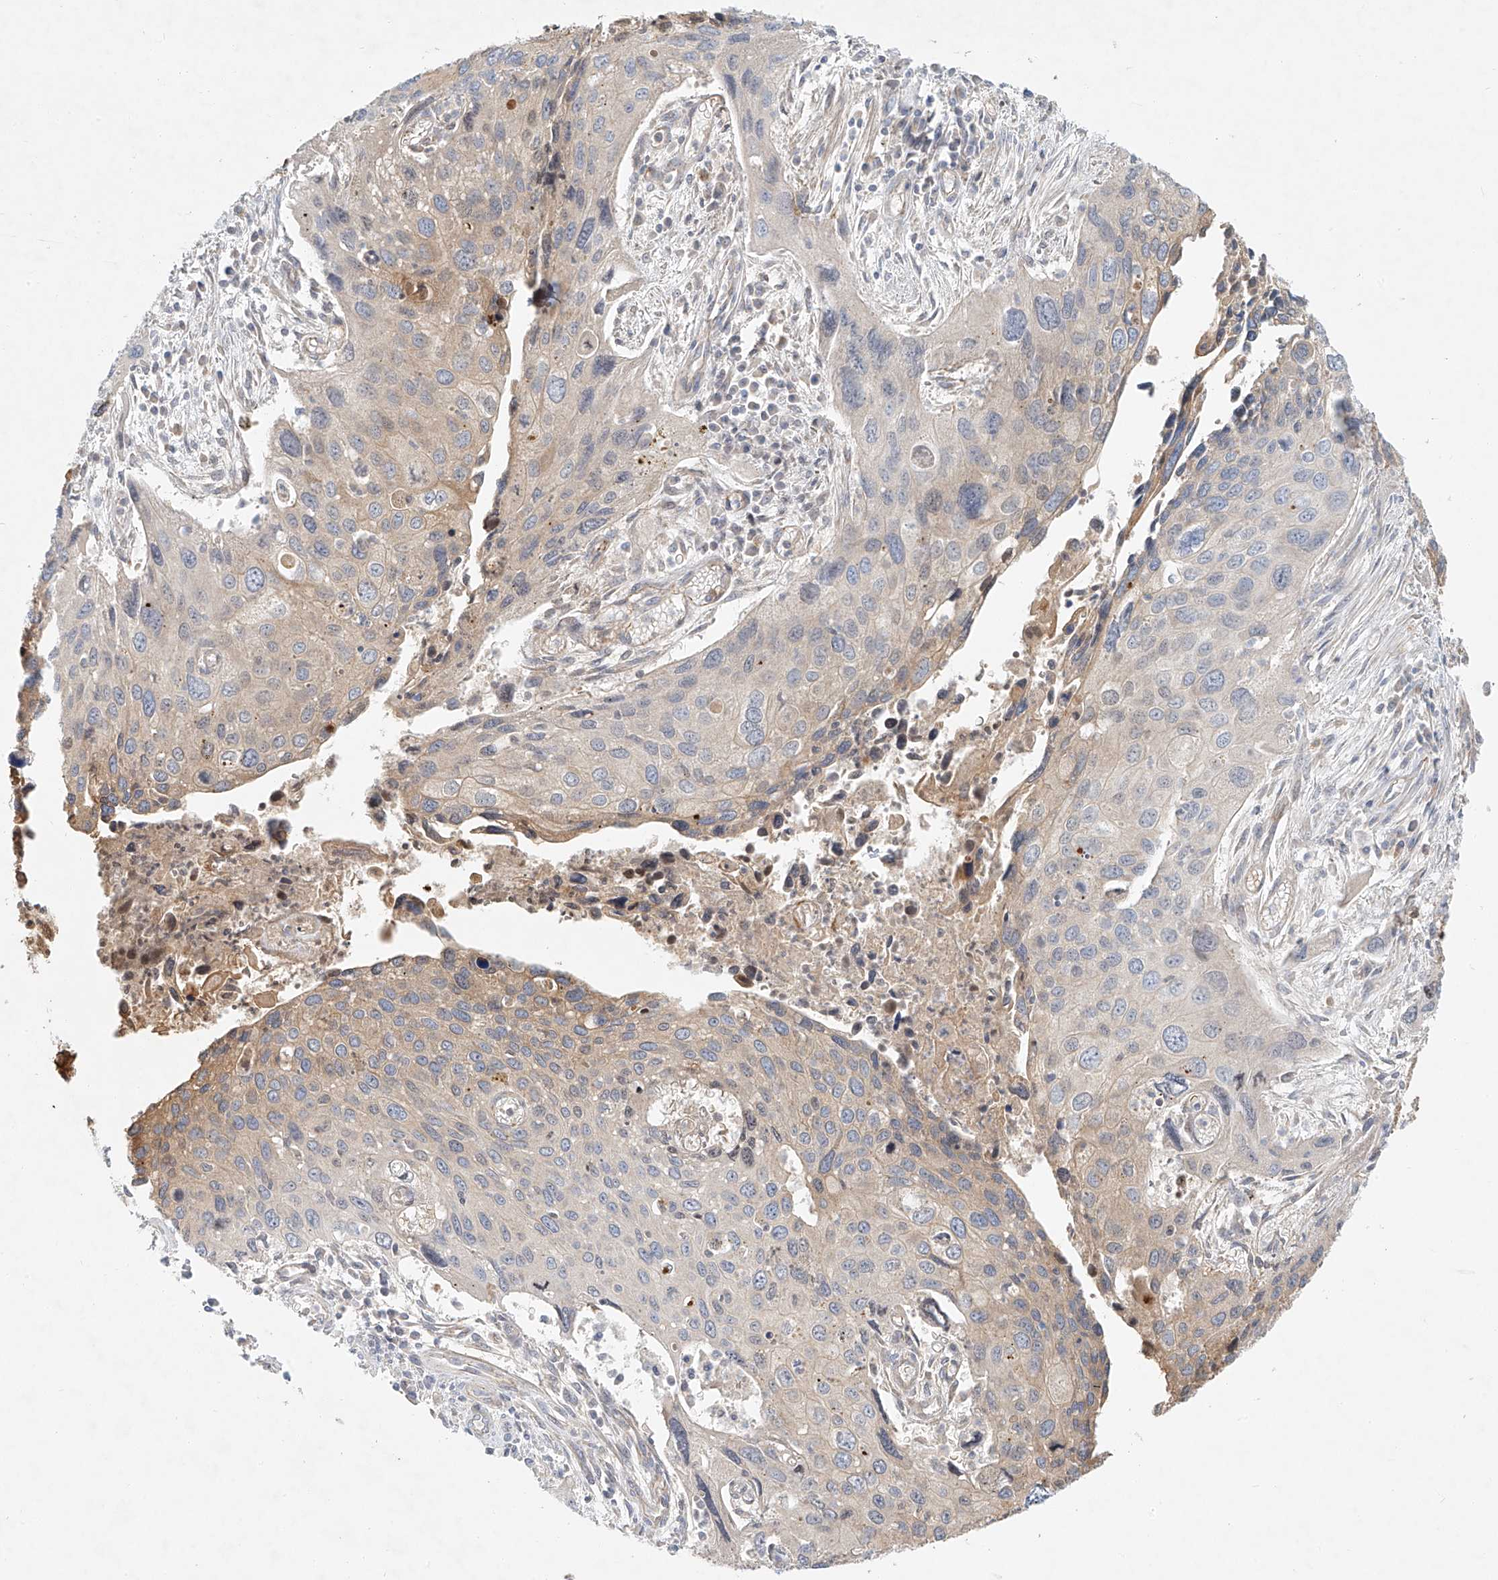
{"staining": {"intensity": "weak", "quantity": "25%-75%", "location": "cytoplasmic/membranous"}, "tissue": "cervical cancer", "cell_type": "Tumor cells", "image_type": "cancer", "snomed": [{"axis": "morphology", "description": "Squamous cell carcinoma, NOS"}, {"axis": "topography", "description": "Cervix"}], "caption": "Protein analysis of squamous cell carcinoma (cervical) tissue shows weak cytoplasmic/membranous staining in about 25%-75% of tumor cells.", "gene": "SYTL3", "patient": {"sex": "female", "age": 55}}